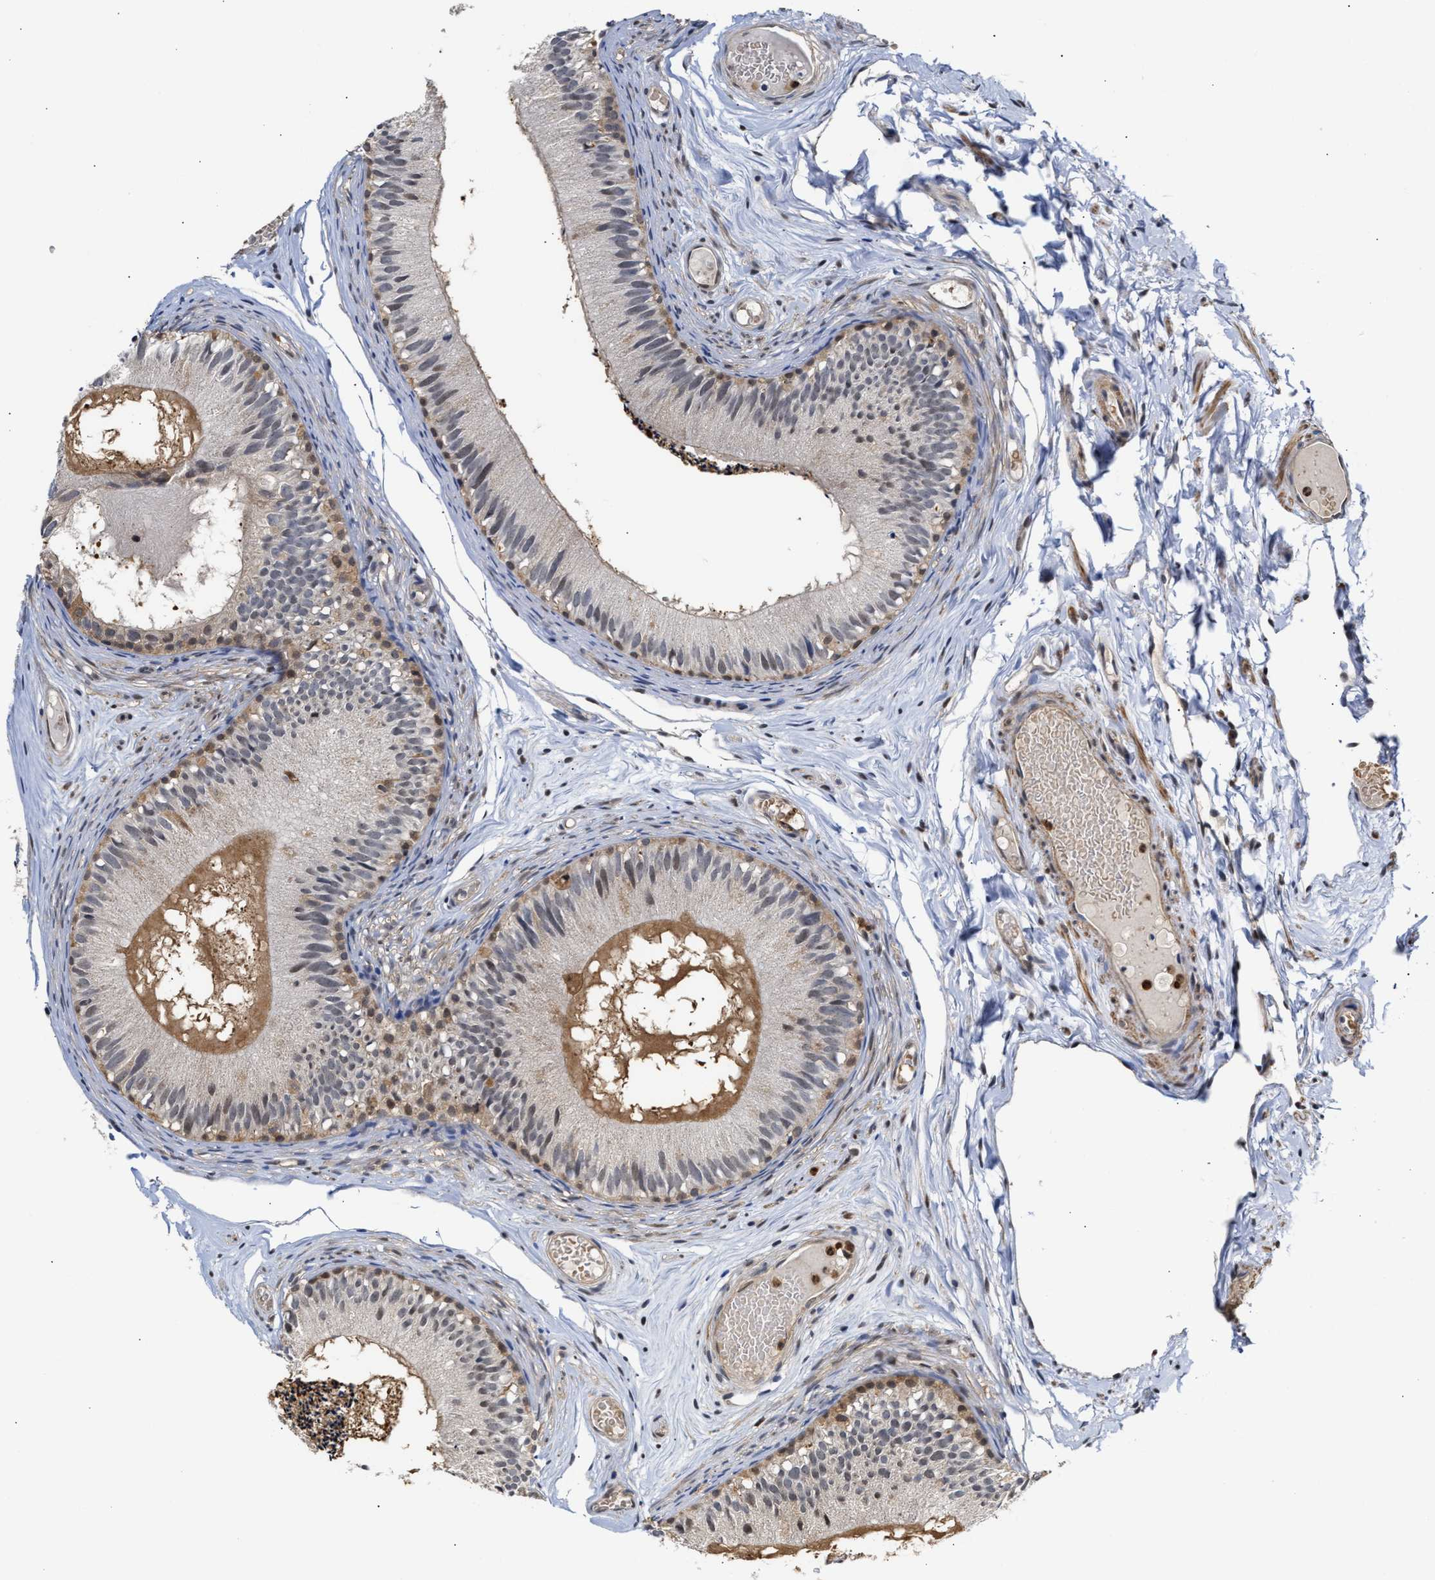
{"staining": {"intensity": "moderate", "quantity": "<25%", "location": "cytoplasmic/membranous"}, "tissue": "epididymis", "cell_type": "Glandular cells", "image_type": "normal", "snomed": [{"axis": "morphology", "description": "Normal tissue, NOS"}, {"axis": "topography", "description": "Epididymis"}], "caption": "Immunohistochemical staining of unremarkable human epididymis displays <25% levels of moderate cytoplasmic/membranous protein expression in approximately <25% of glandular cells.", "gene": "KLHDC1", "patient": {"sex": "male", "age": 46}}